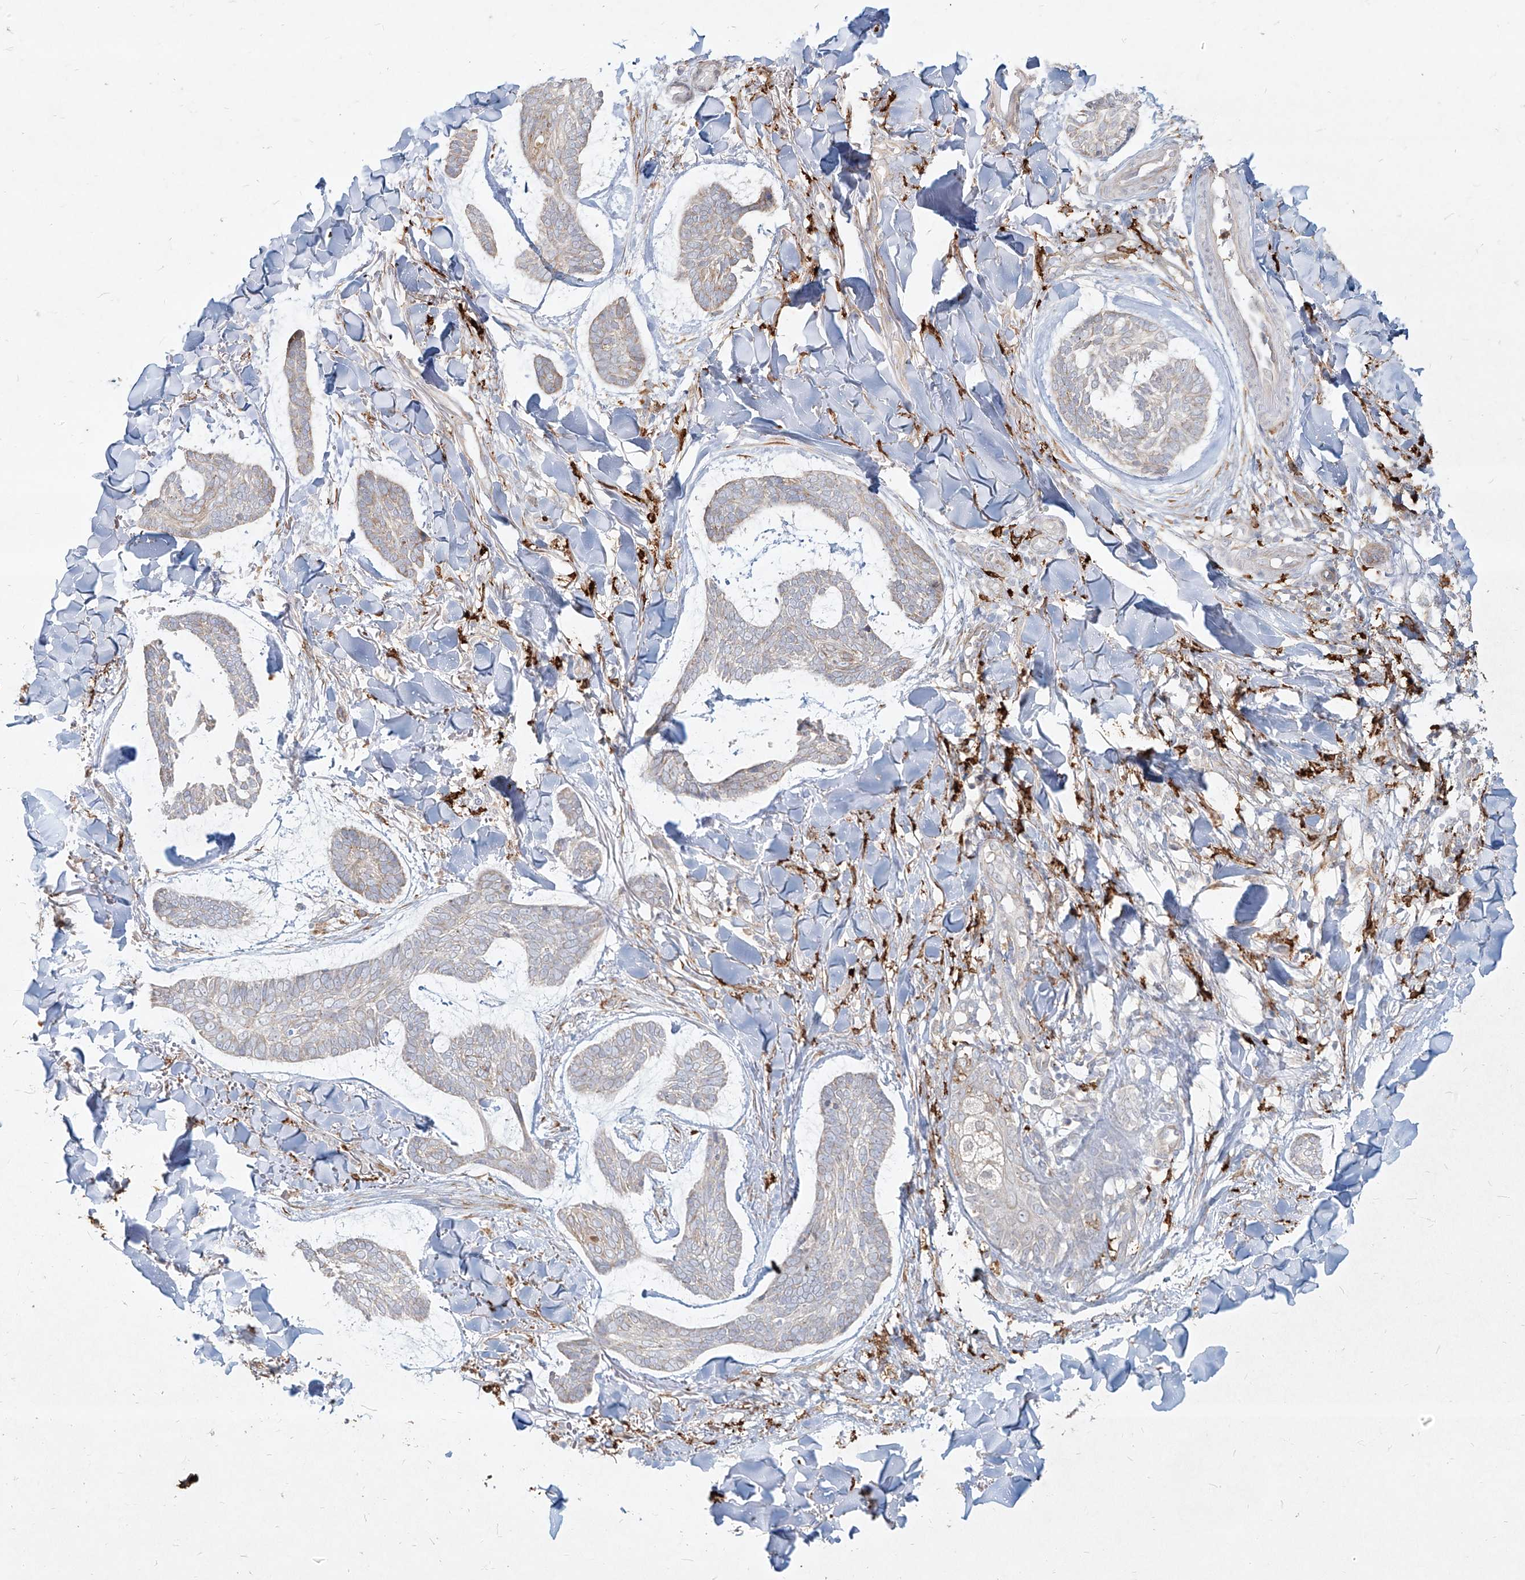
{"staining": {"intensity": "negative", "quantity": "none", "location": "none"}, "tissue": "skin cancer", "cell_type": "Tumor cells", "image_type": "cancer", "snomed": [{"axis": "morphology", "description": "Basal cell carcinoma"}, {"axis": "topography", "description": "Skin"}], "caption": "A photomicrograph of basal cell carcinoma (skin) stained for a protein demonstrates no brown staining in tumor cells.", "gene": "CD209", "patient": {"sex": "male", "age": 43}}